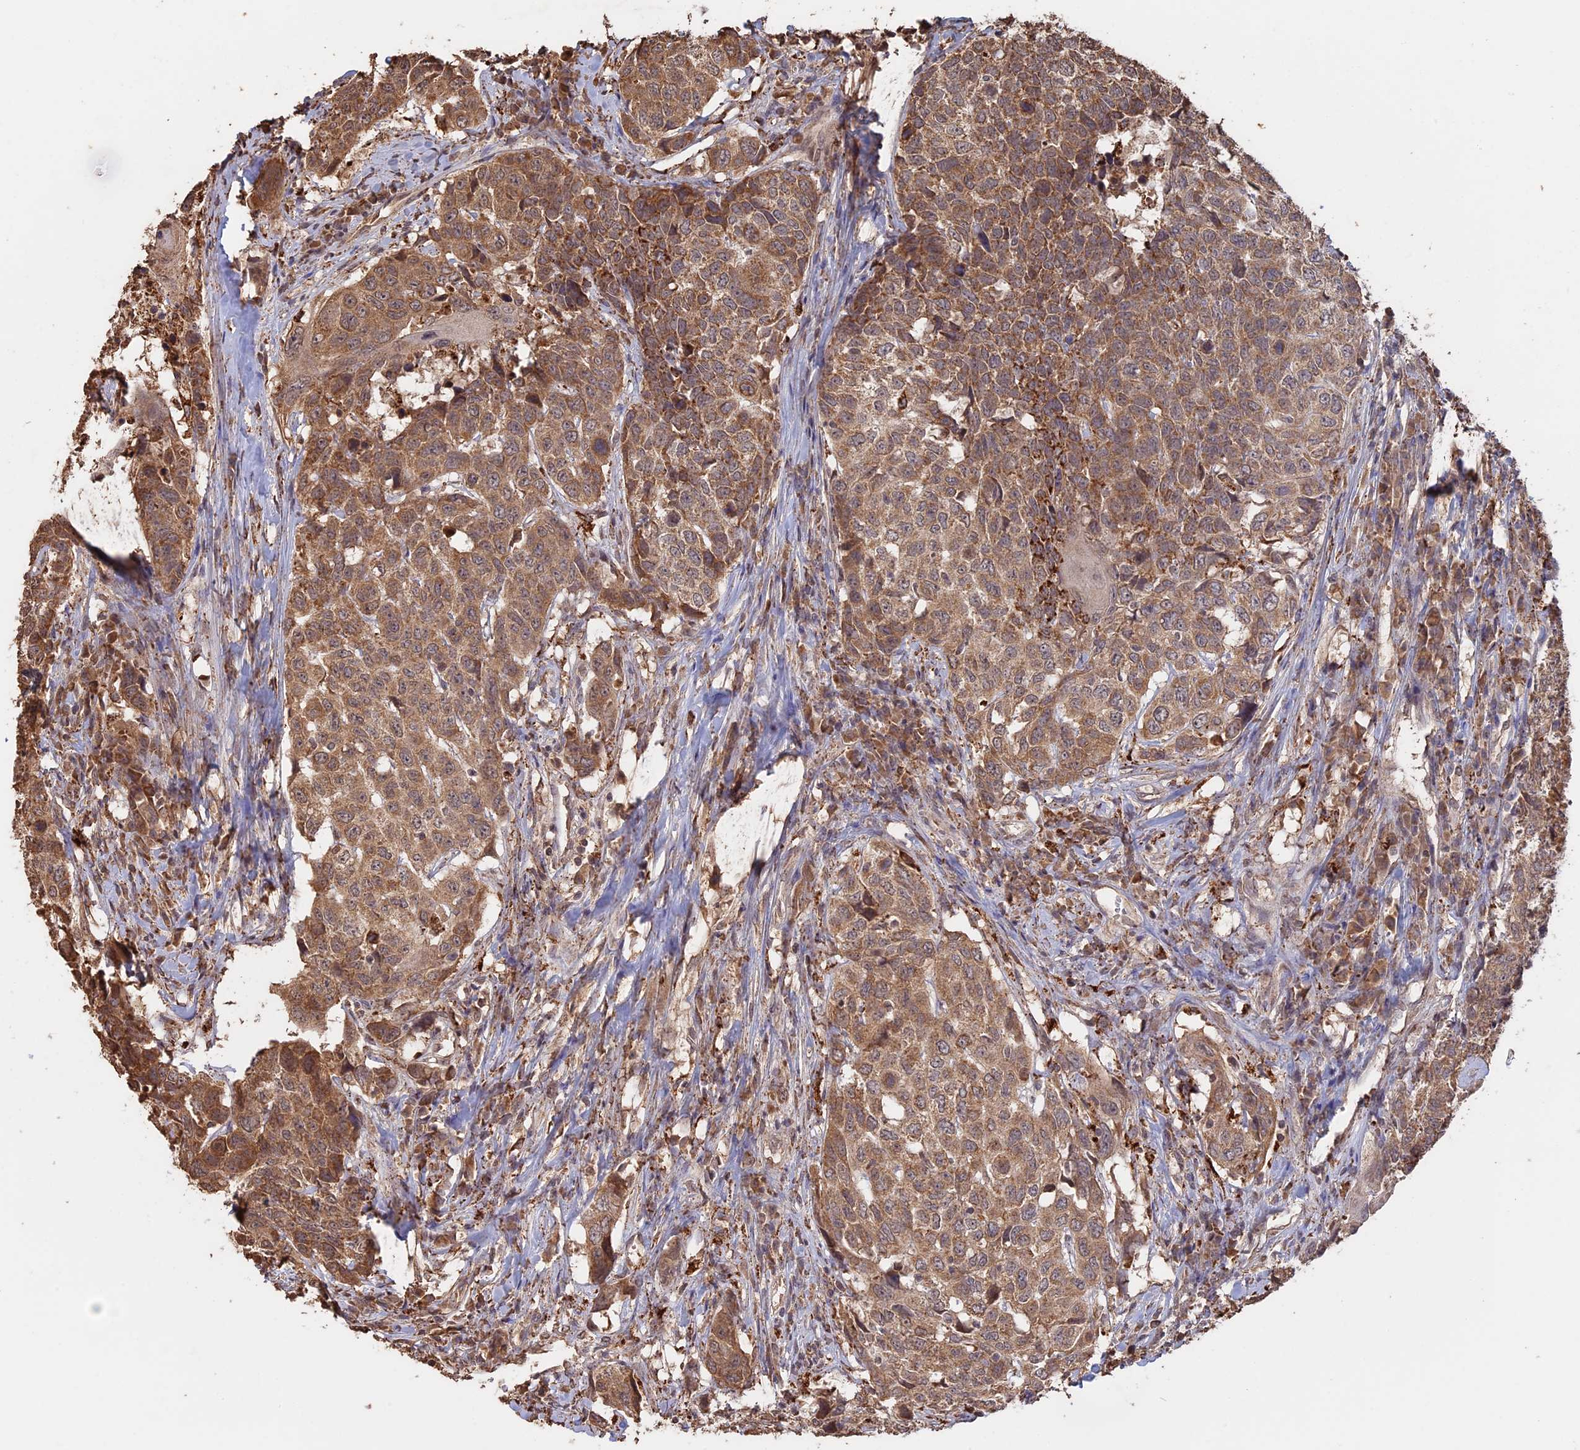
{"staining": {"intensity": "moderate", "quantity": ">75%", "location": "cytoplasmic/membranous"}, "tissue": "head and neck cancer", "cell_type": "Tumor cells", "image_type": "cancer", "snomed": [{"axis": "morphology", "description": "Squamous cell carcinoma, NOS"}, {"axis": "topography", "description": "Head-Neck"}], "caption": "DAB immunohistochemical staining of head and neck cancer (squamous cell carcinoma) exhibits moderate cytoplasmic/membranous protein positivity in approximately >75% of tumor cells.", "gene": "FAM210B", "patient": {"sex": "male", "age": 66}}